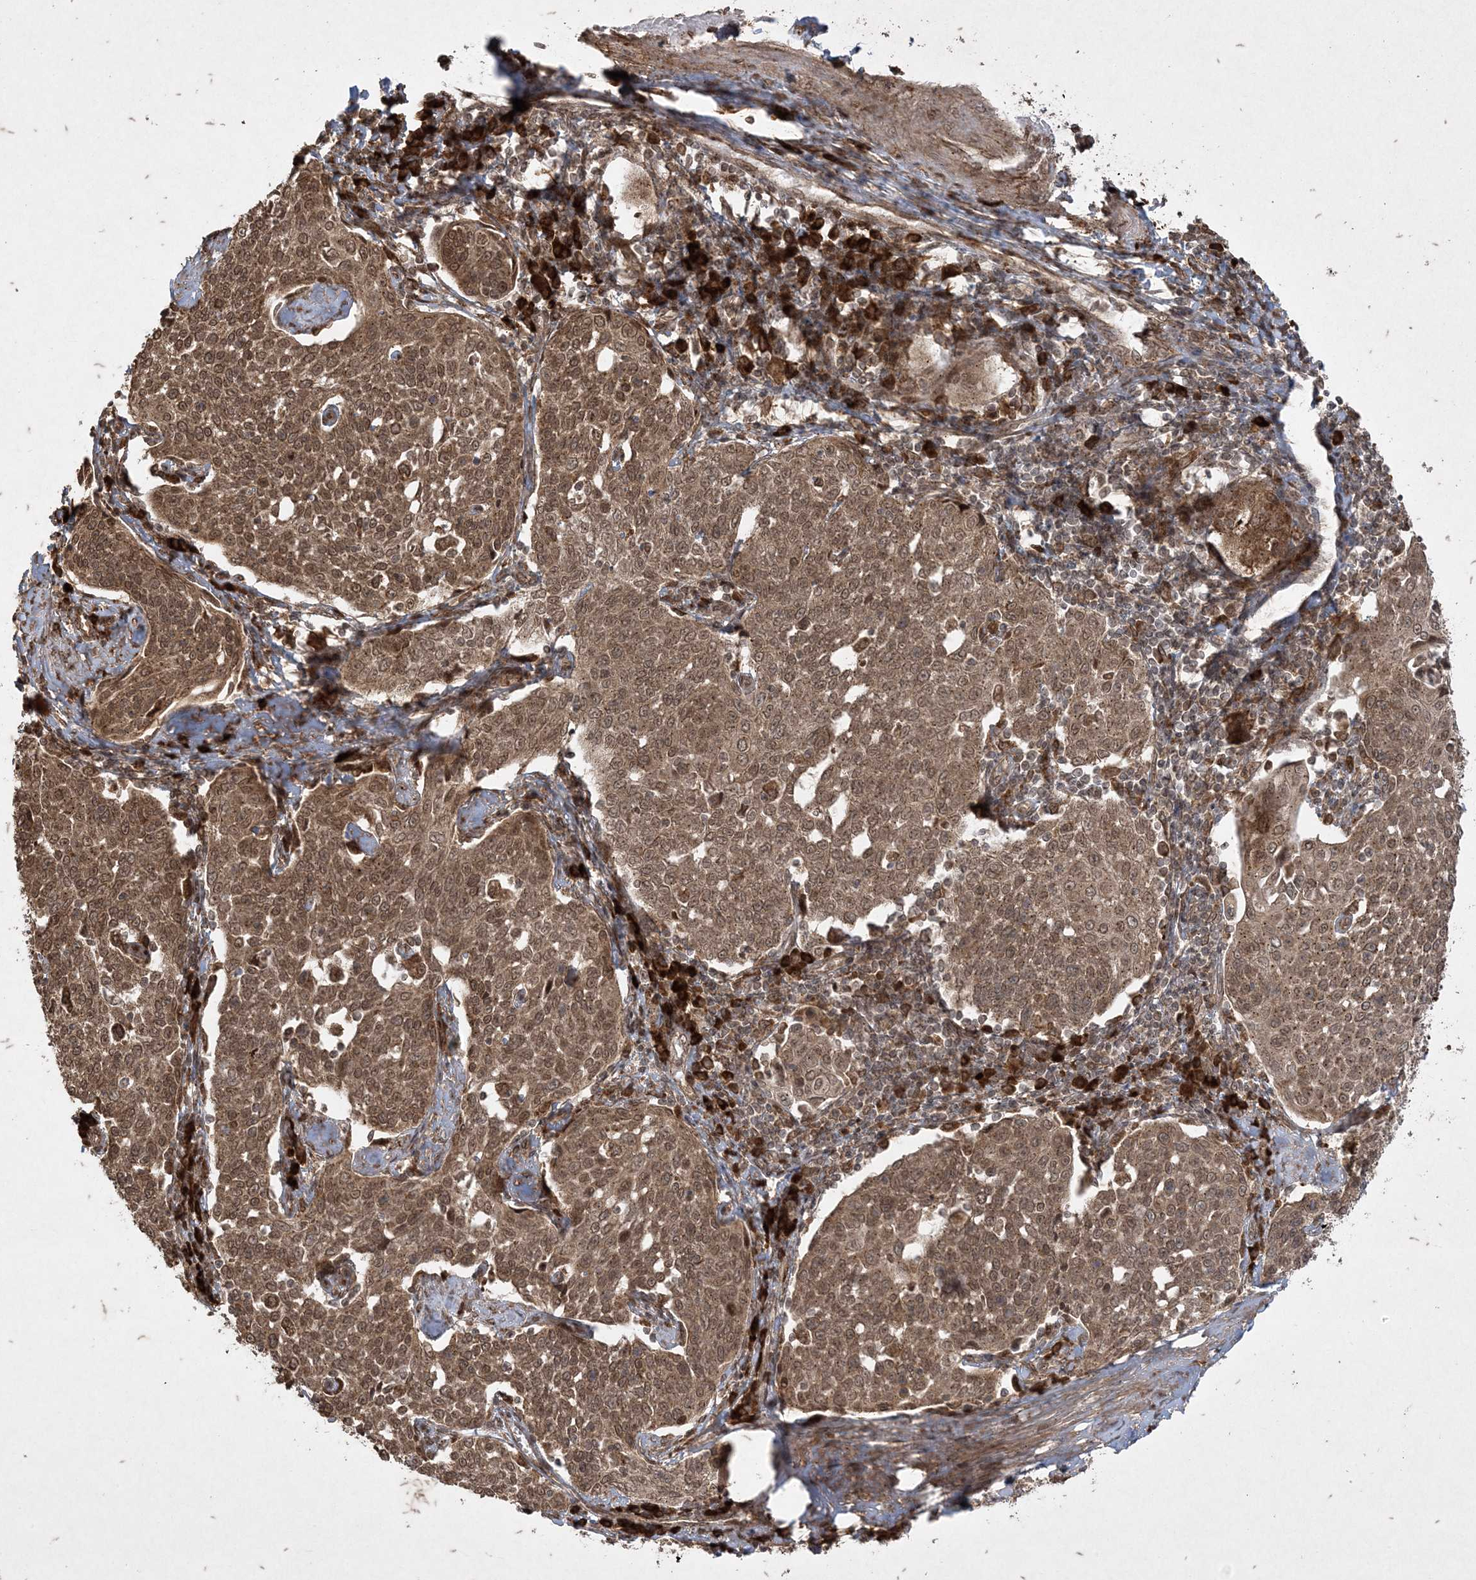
{"staining": {"intensity": "moderate", "quantity": ">75%", "location": "cytoplasmic/membranous,nuclear"}, "tissue": "cervical cancer", "cell_type": "Tumor cells", "image_type": "cancer", "snomed": [{"axis": "morphology", "description": "Squamous cell carcinoma, NOS"}, {"axis": "topography", "description": "Cervix"}], "caption": "Moderate cytoplasmic/membranous and nuclear protein expression is identified in approximately >75% of tumor cells in cervical squamous cell carcinoma. (DAB IHC with brightfield microscopy, high magnification).", "gene": "RRAS", "patient": {"sex": "female", "age": 34}}